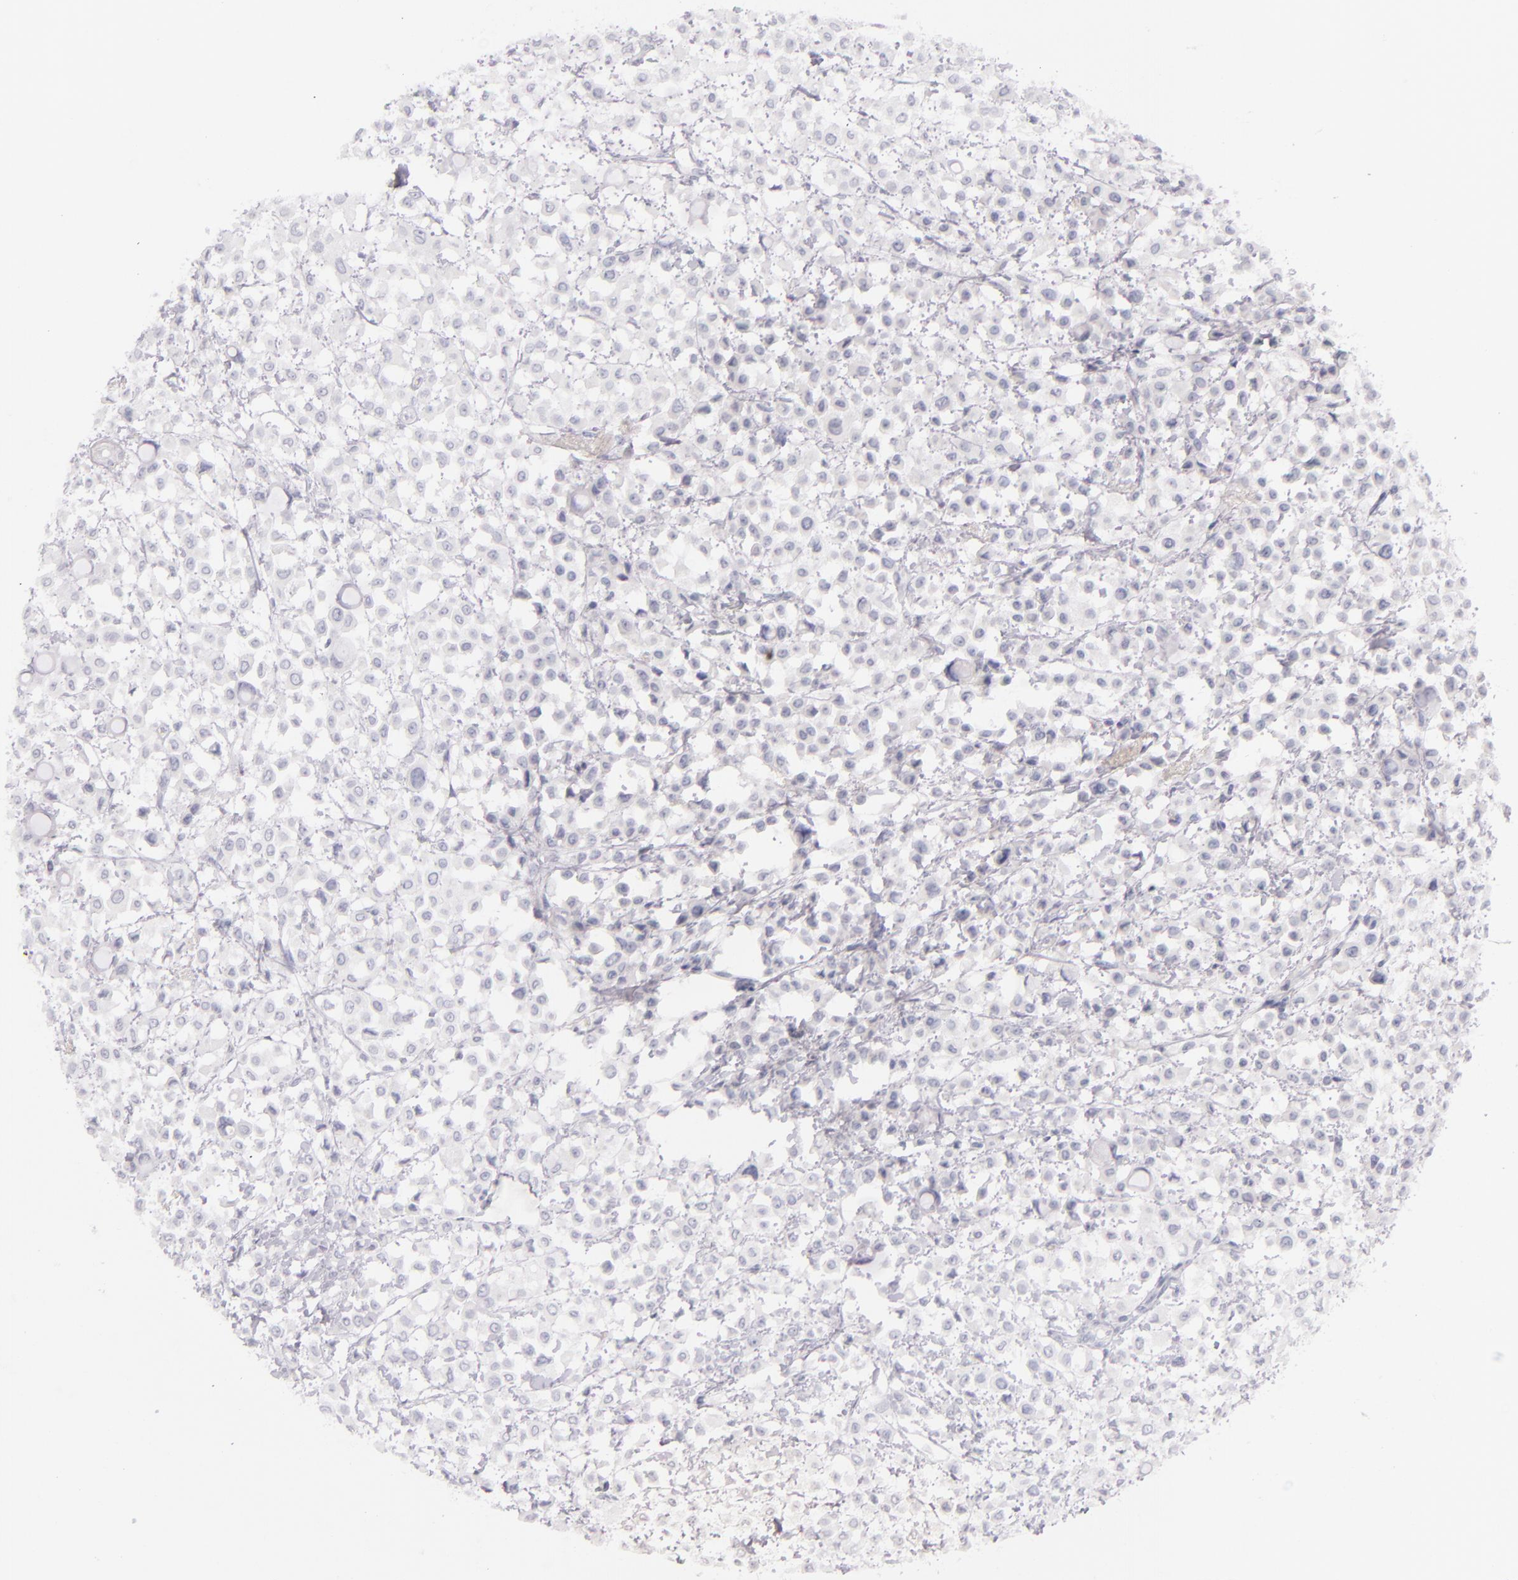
{"staining": {"intensity": "negative", "quantity": "none", "location": "none"}, "tissue": "breast cancer", "cell_type": "Tumor cells", "image_type": "cancer", "snomed": [{"axis": "morphology", "description": "Lobular carcinoma"}, {"axis": "topography", "description": "Breast"}], "caption": "A photomicrograph of breast cancer (lobular carcinoma) stained for a protein displays no brown staining in tumor cells. Brightfield microscopy of immunohistochemistry stained with DAB (3,3'-diaminobenzidine) (brown) and hematoxylin (blue), captured at high magnification.", "gene": "FABP1", "patient": {"sex": "female", "age": 85}}